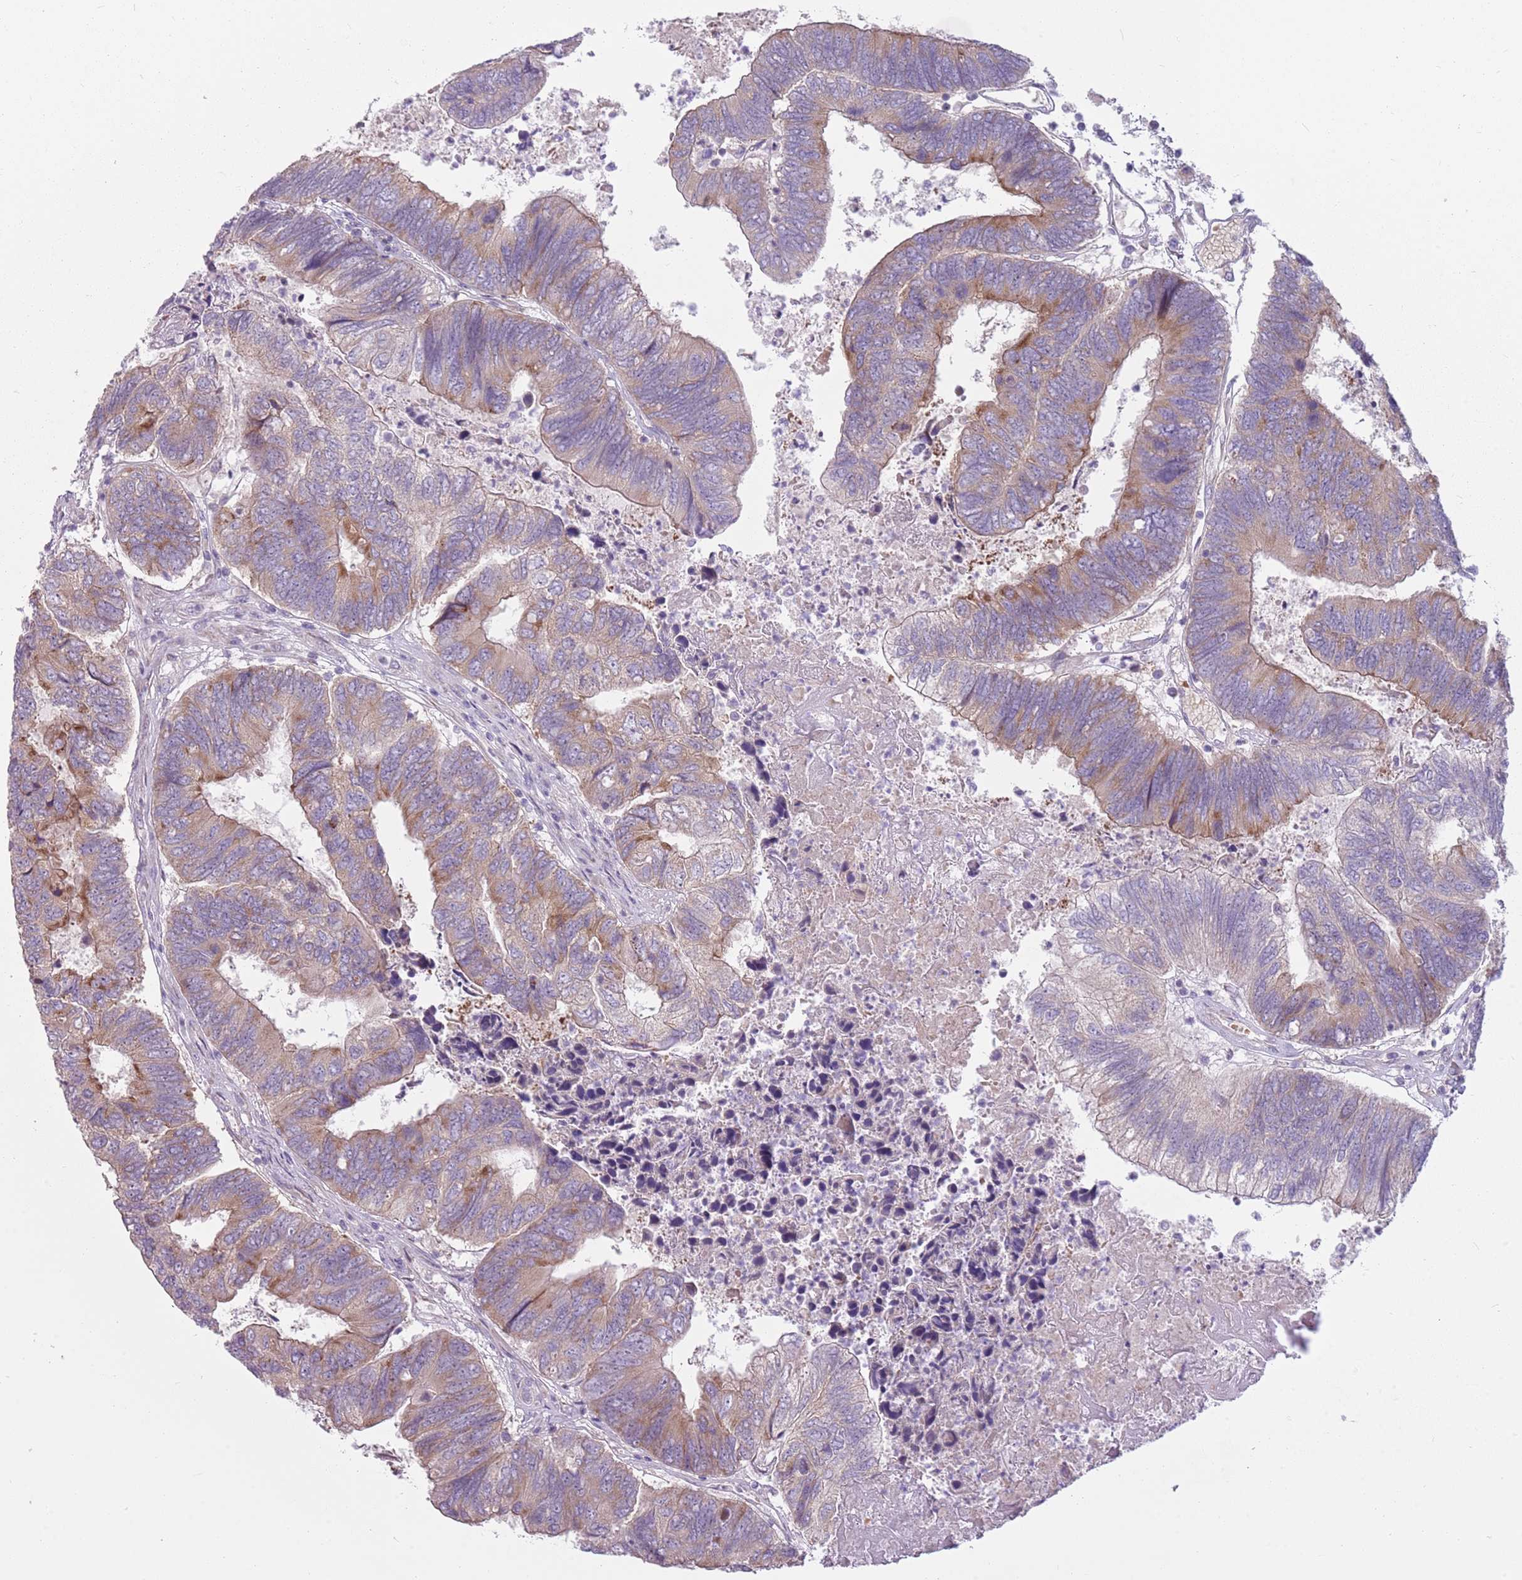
{"staining": {"intensity": "moderate", "quantity": "25%-75%", "location": "cytoplasmic/membranous"}, "tissue": "colorectal cancer", "cell_type": "Tumor cells", "image_type": "cancer", "snomed": [{"axis": "morphology", "description": "Adenocarcinoma, NOS"}, {"axis": "topography", "description": "Colon"}], "caption": "The immunohistochemical stain shows moderate cytoplasmic/membranous expression in tumor cells of colorectal cancer (adenocarcinoma) tissue.", "gene": "HSPA14", "patient": {"sex": "female", "age": 67}}